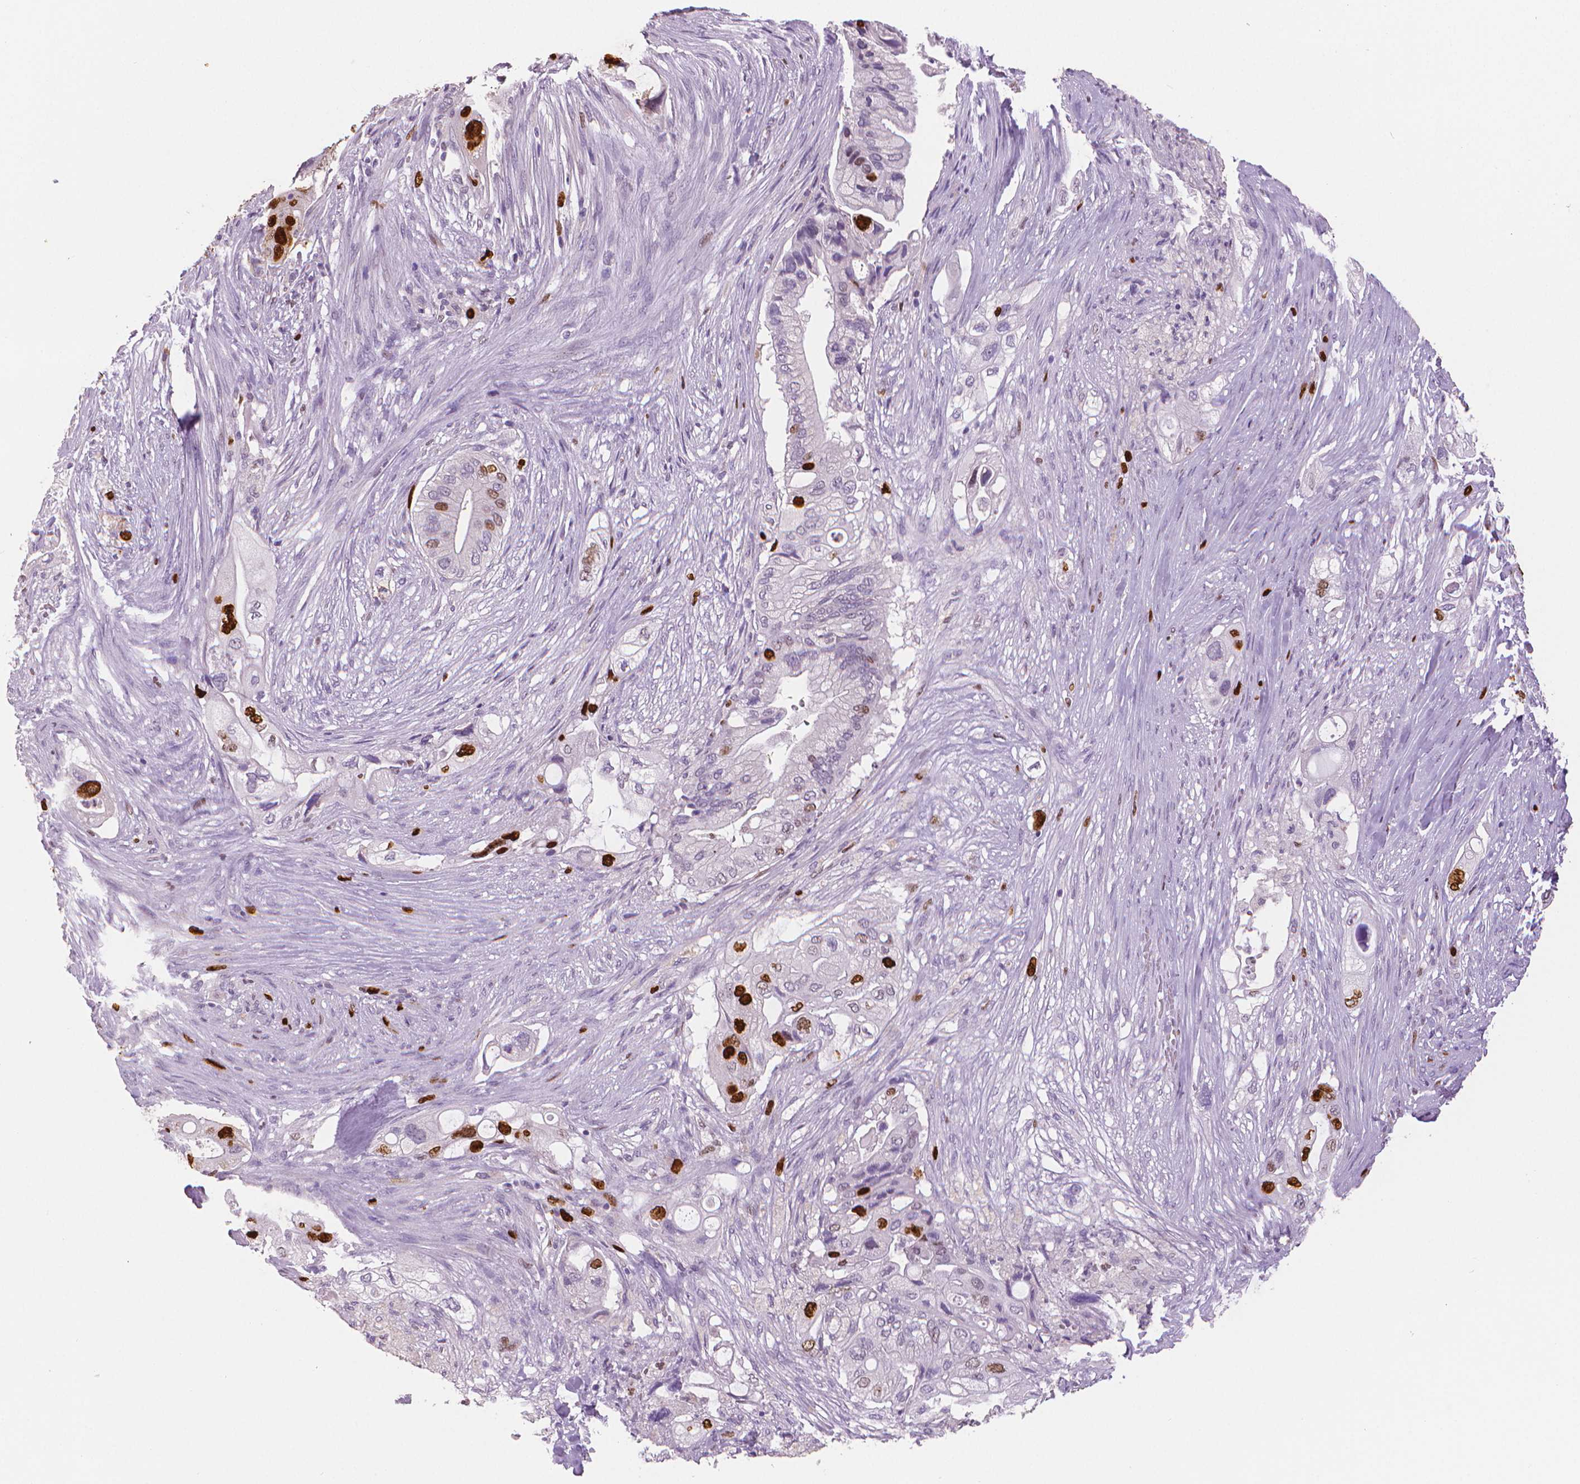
{"staining": {"intensity": "strong", "quantity": "<25%", "location": "nuclear"}, "tissue": "pancreatic cancer", "cell_type": "Tumor cells", "image_type": "cancer", "snomed": [{"axis": "morphology", "description": "Adenocarcinoma, NOS"}, {"axis": "topography", "description": "Pancreas"}], "caption": "Immunohistochemistry image of human pancreatic cancer (adenocarcinoma) stained for a protein (brown), which displays medium levels of strong nuclear positivity in about <25% of tumor cells.", "gene": "MKI67", "patient": {"sex": "female", "age": 72}}